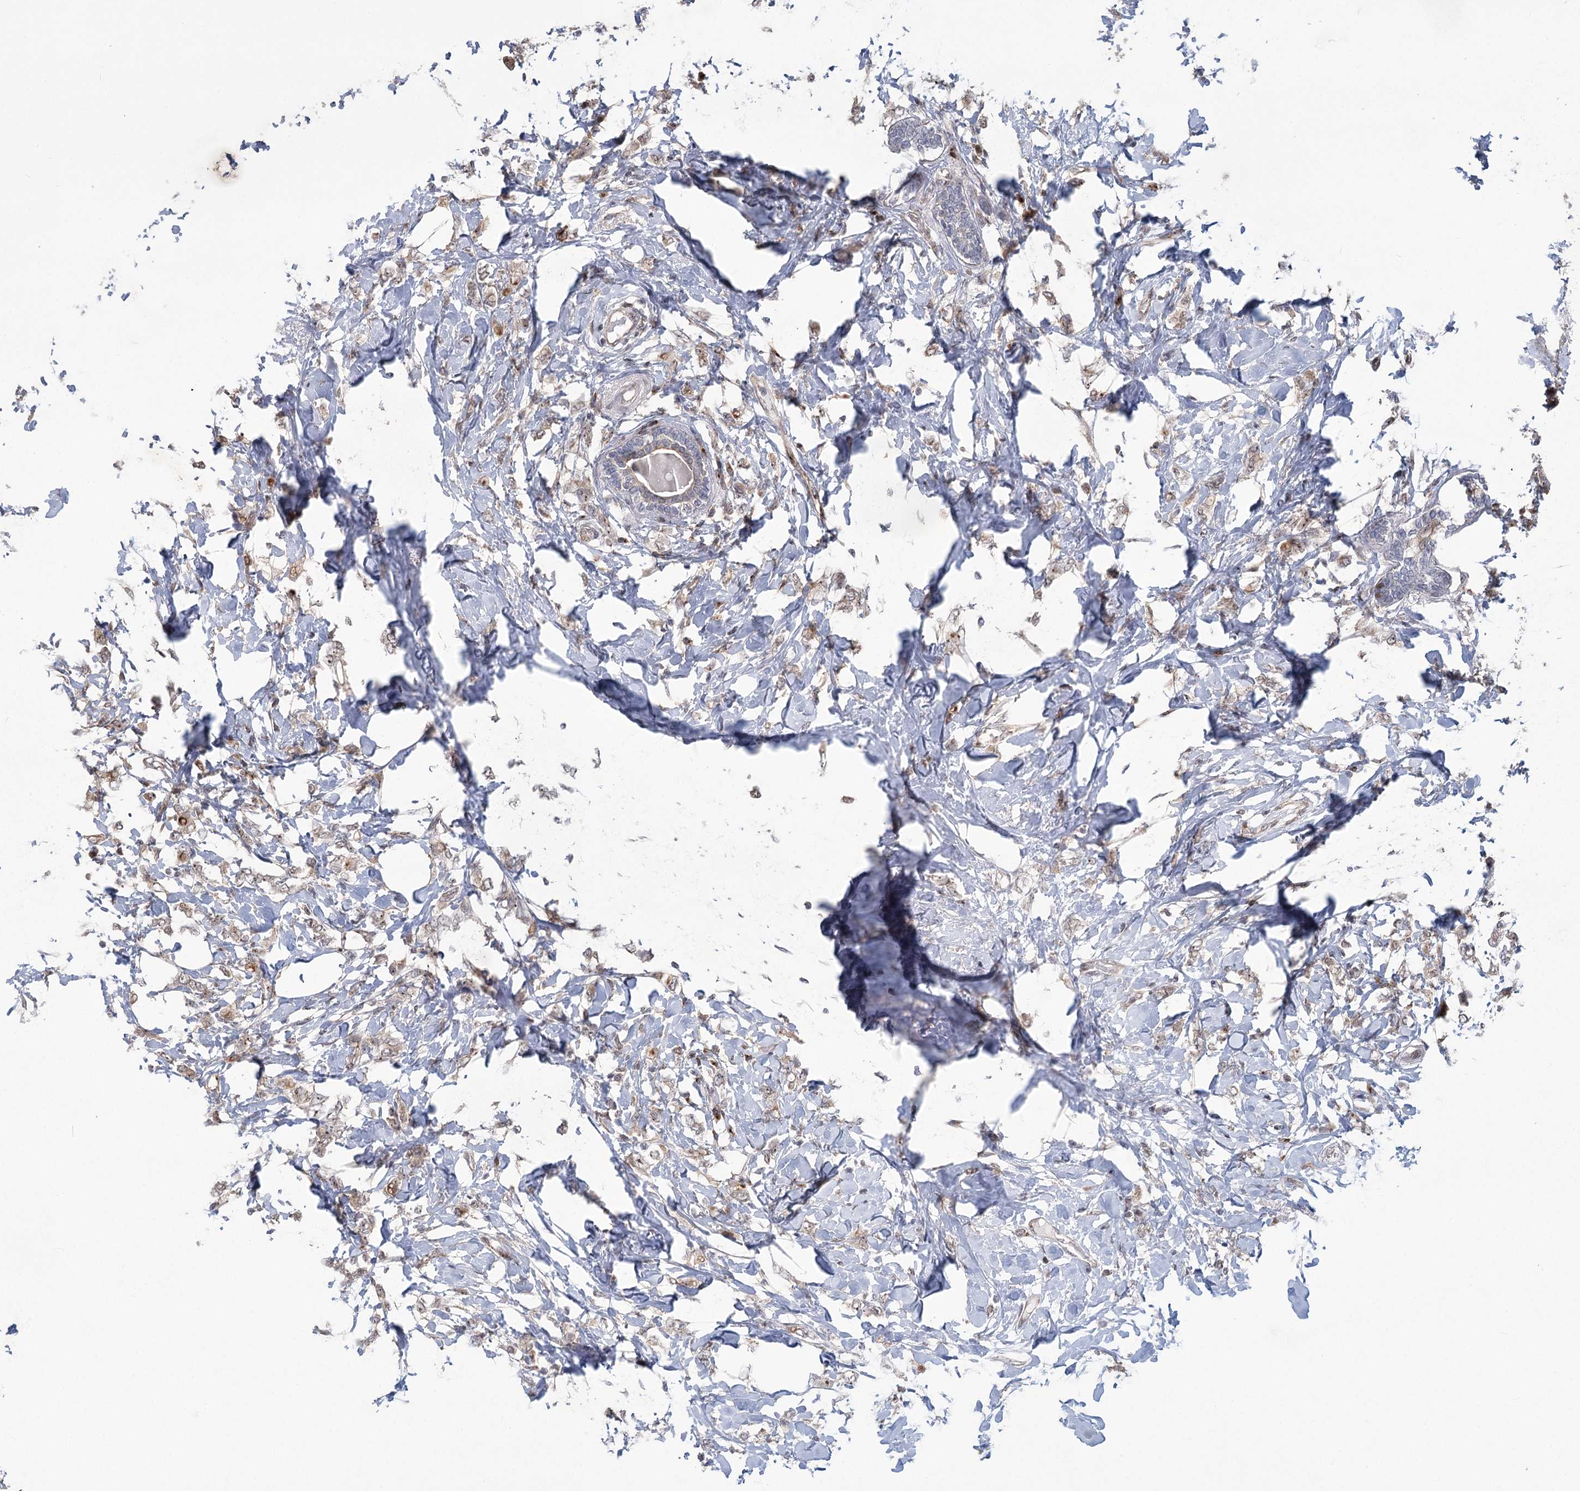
{"staining": {"intensity": "weak", "quantity": "25%-75%", "location": "cytoplasmic/membranous"}, "tissue": "breast cancer", "cell_type": "Tumor cells", "image_type": "cancer", "snomed": [{"axis": "morphology", "description": "Normal tissue, NOS"}, {"axis": "morphology", "description": "Lobular carcinoma"}, {"axis": "topography", "description": "Breast"}], "caption": "Breast cancer (lobular carcinoma) stained for a protein shows weak cytoplasmic/membranous positivity in tumor cells.", "gene": "PARM1", "patient": {"sex": "female", "age": 47}}